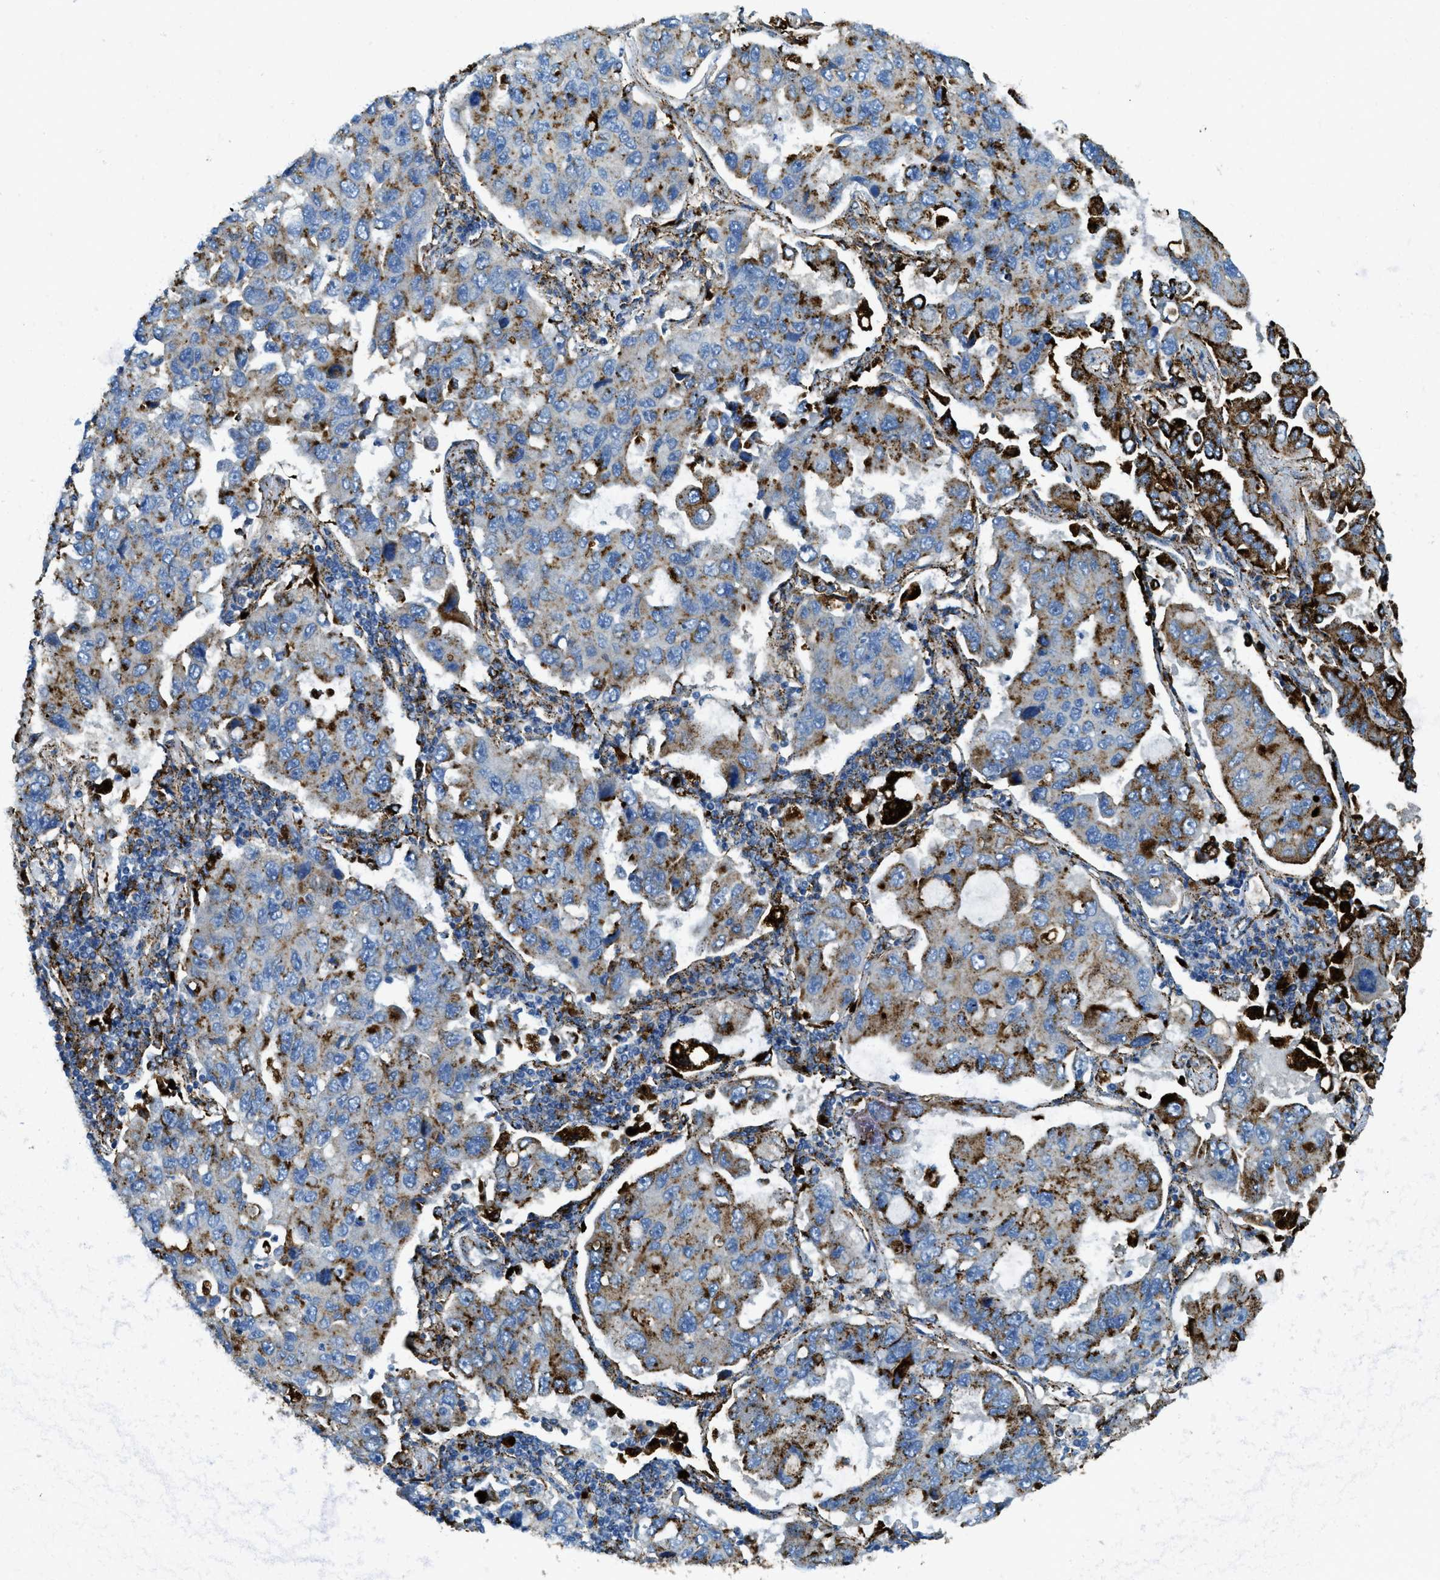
{"staining": {"intensity": "moderate", "quantity": ">75%", "location": "cytoplasmic/membranous"}, "tissue": "lung cancer", "cell_type": "Tumor cells", "image_type": "cancer", "snomed": [{"axis": "morphology", "description": "Adenocarcinoma, NOS"}, {"axis": "topography", "description": "Lung"}], "caption": "Tumor cells reveal medium levels of moderate cytoplasmic/membranous staining in about >75% of cells in lung adenocarcinoma.", "gene": "SCARB2", "patient": {"sex": "male", "age": 64}}